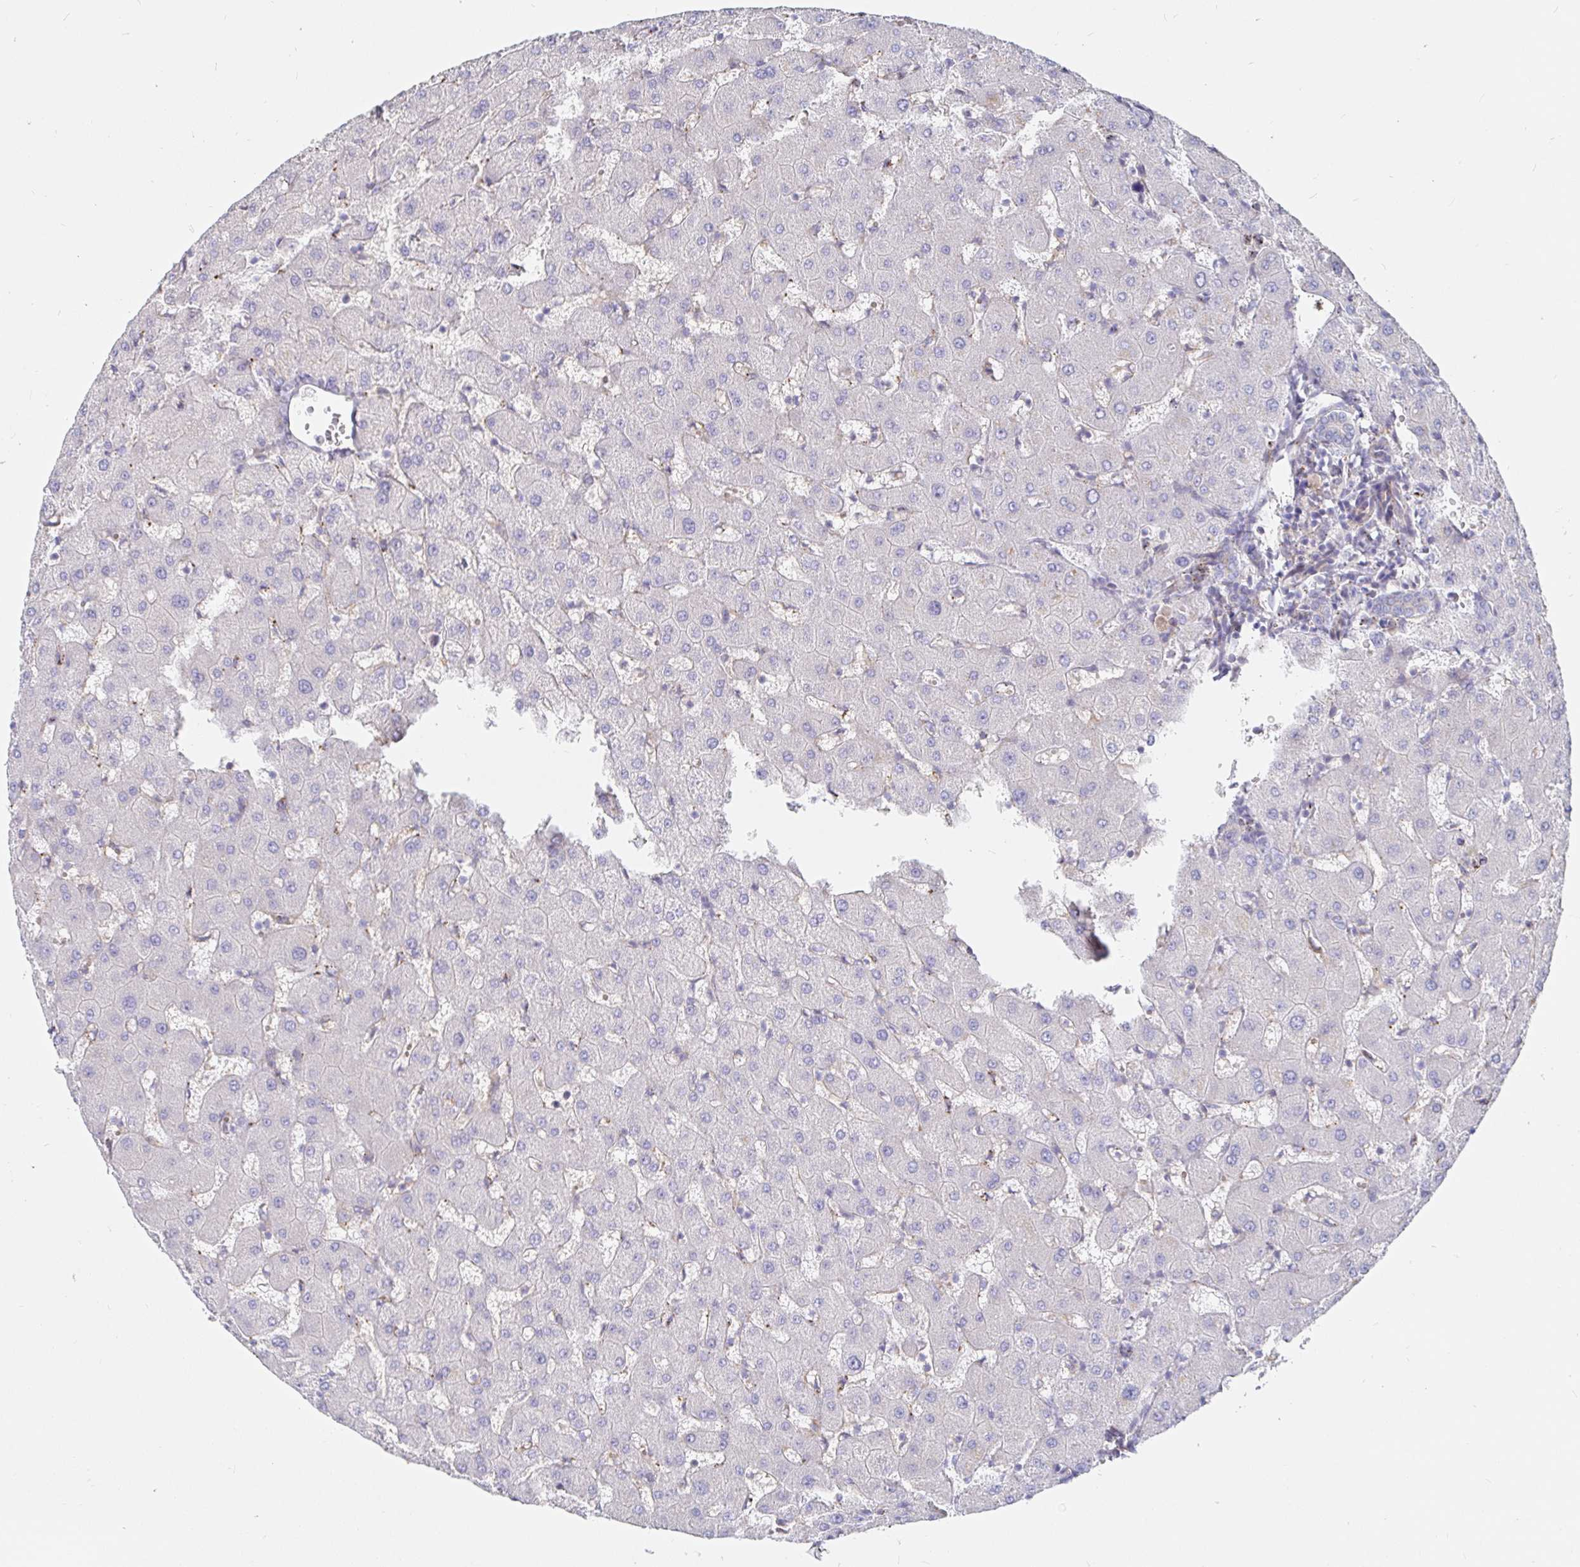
{"staining": {"intensity": "negative", "quantity": "none", "location": "none"}, "tissue": "liver", "cell_type": "Cholangiocytes", "image_type": "normal", "snomed": [{"axis": "morphology", "description": "Normal tissue, NOS"}, {"axis": "topography", "description": "Liver"}], "caption": "Immunohistochemistry of benign liver reveals no positivity in cholangiocytes. (Stains: DAB (3,3'-diaminobenzidine) immunohistochemistry (IHC) with hematoxylin counter stain, Microscopy: brightfield microscopy at high magnification).", "gene": "KCTD19", "patient": {"sex": "female", "age": 63}}